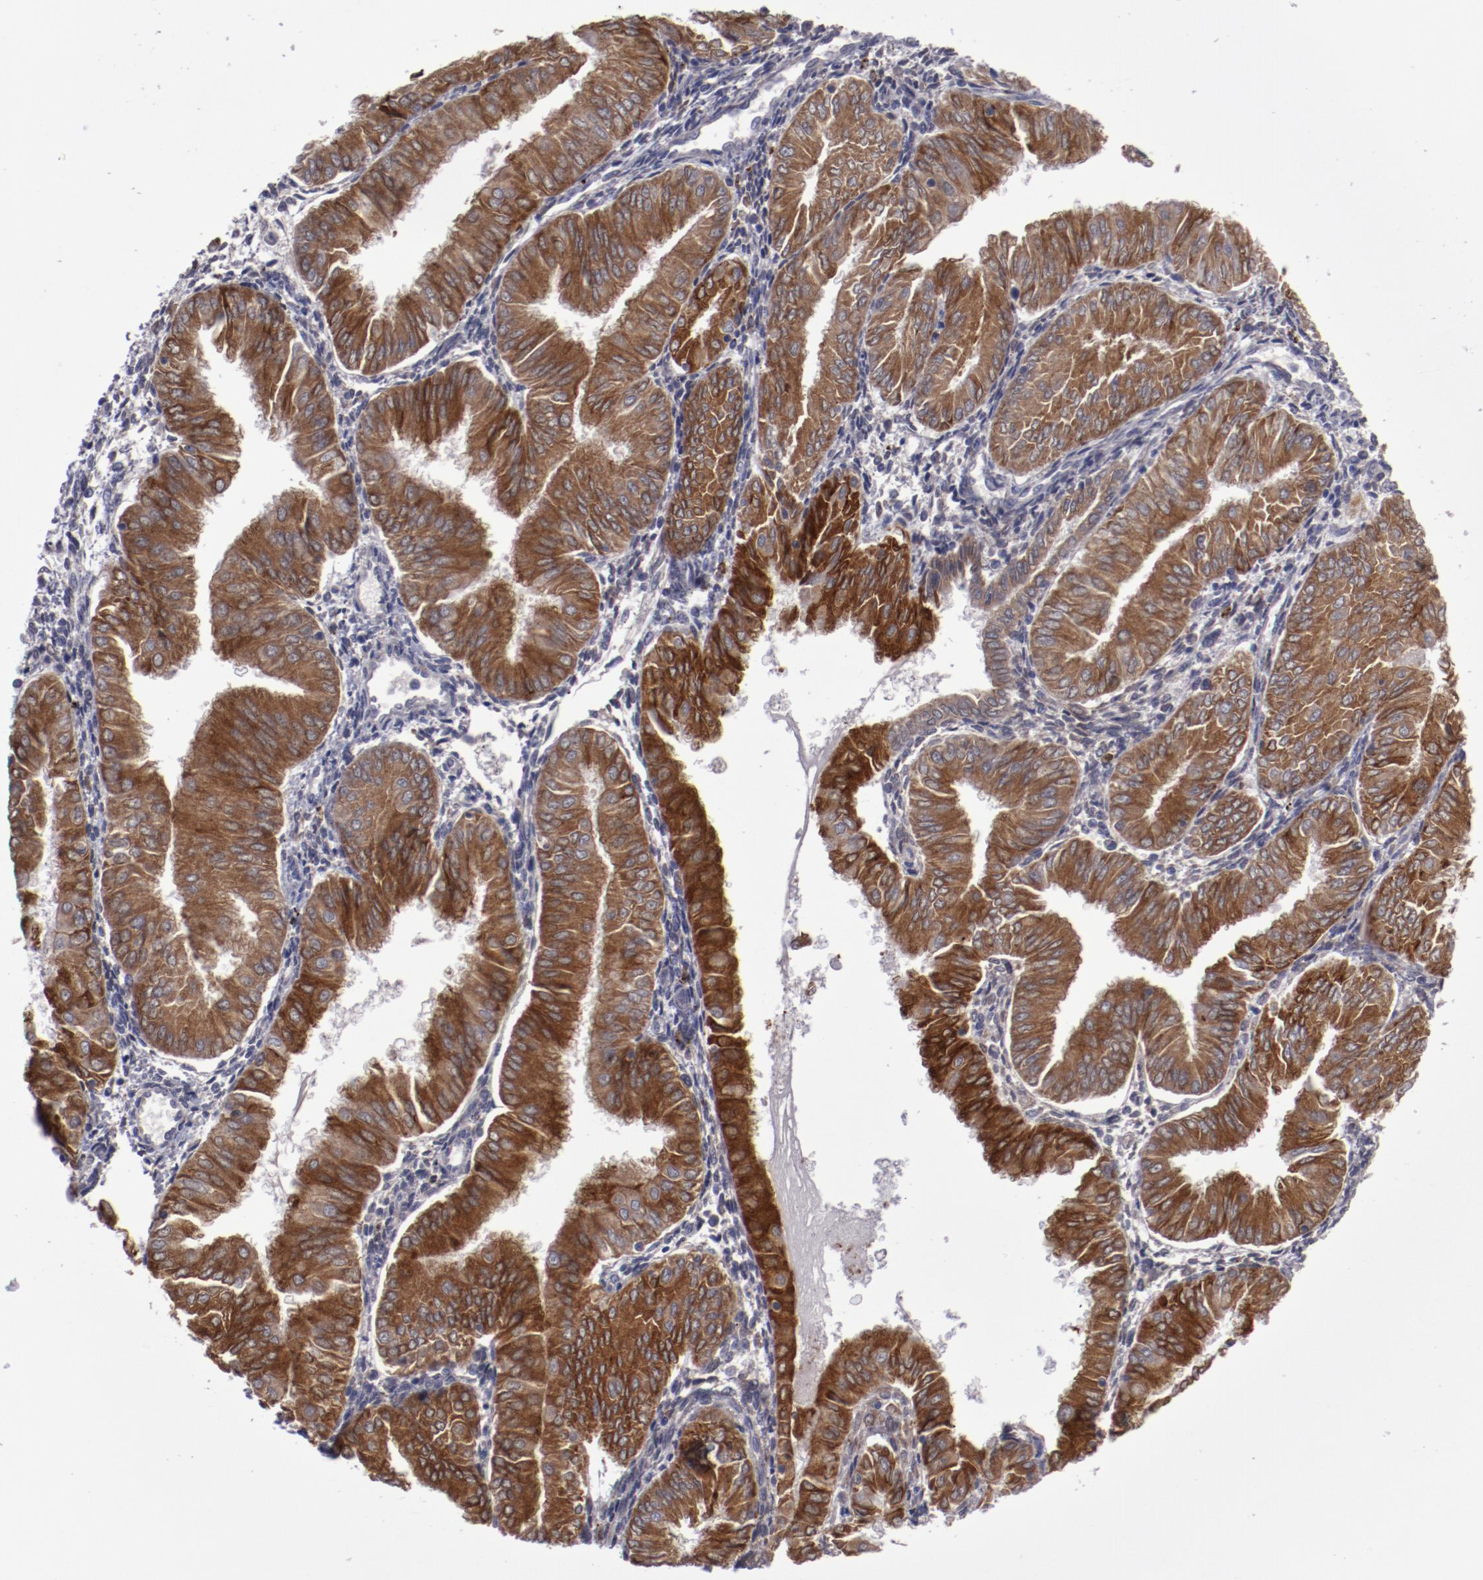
{"staining": {"intensity": "strong", "quantity": ">75%", "location": "cytoplasmic/membranous"}, "tissue": "endometrial cancer", "cell_type": "Tumor cells", "image_type": "cancer", "snomed": [{"axis": "morphology", "description": "Adenocarcinoma, NOS"}, {"axis": "topography", "description": "Endometrium"}], "caption": "Tumor cells reveal strong cytoplasmic/membranous expression in about >75% of cells in adenocarcinoma (endometrial).", "gene": "IL12A", "patient": {"sex": "female", "age": 53}}